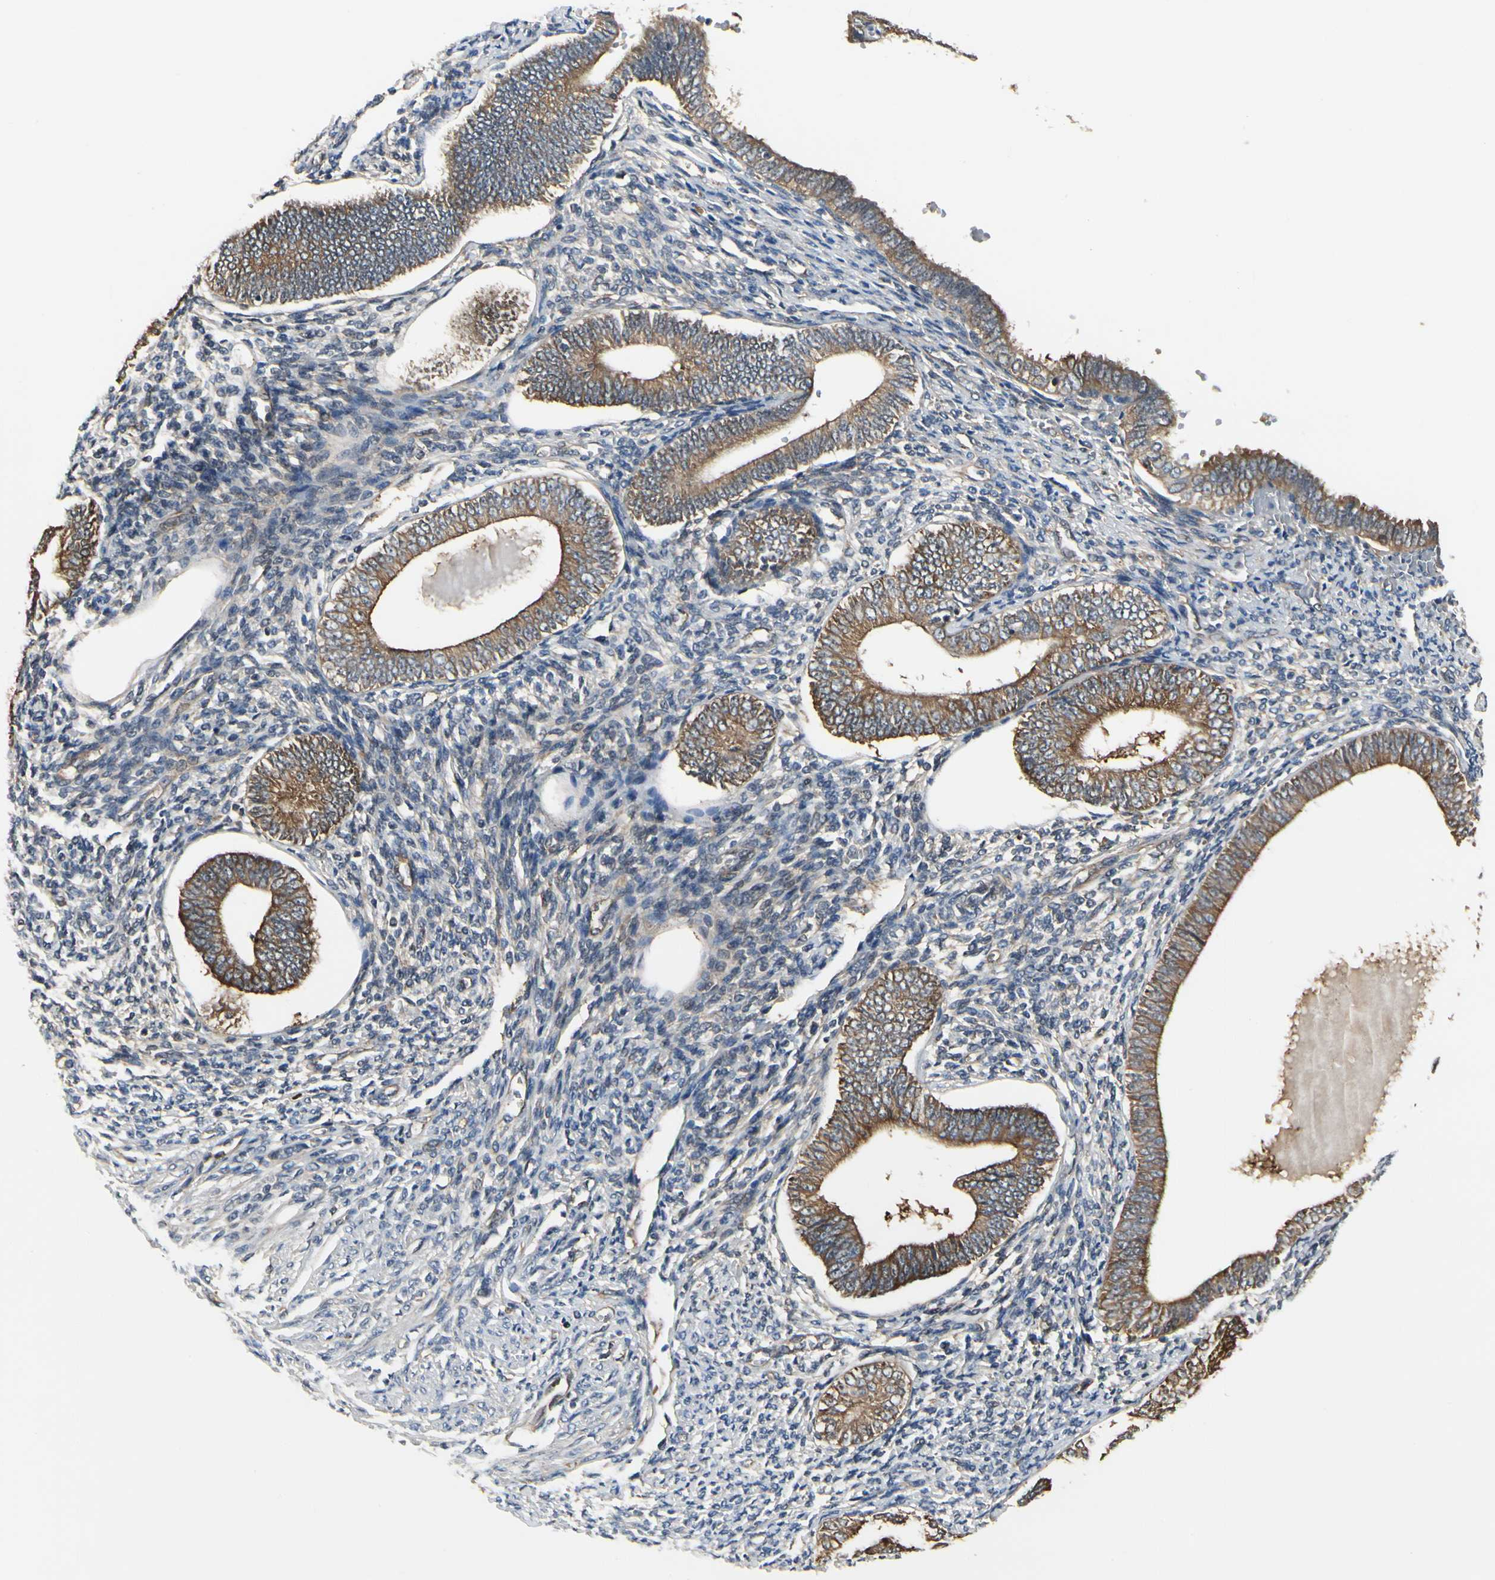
{"staining": {"intensity": "weak", "quantity": "<25%", "location": "cytoplasmic/membranous"}, "tissue": "endometrium", "cell_type": "Cells in endometrial stroma", "image_type": "normal", "snomed": [{"axis": "morphology", "description": "Normal tissue, NOS"}, {"axis": "topography", "description": "Endometrium"}], "caption": "Immunohistochemical staining of normal human endometrium exhibits no significant expression in cells in endometrial stroma.", "gene": "NME1", "patient": {"sex": "female", "age": 82}}